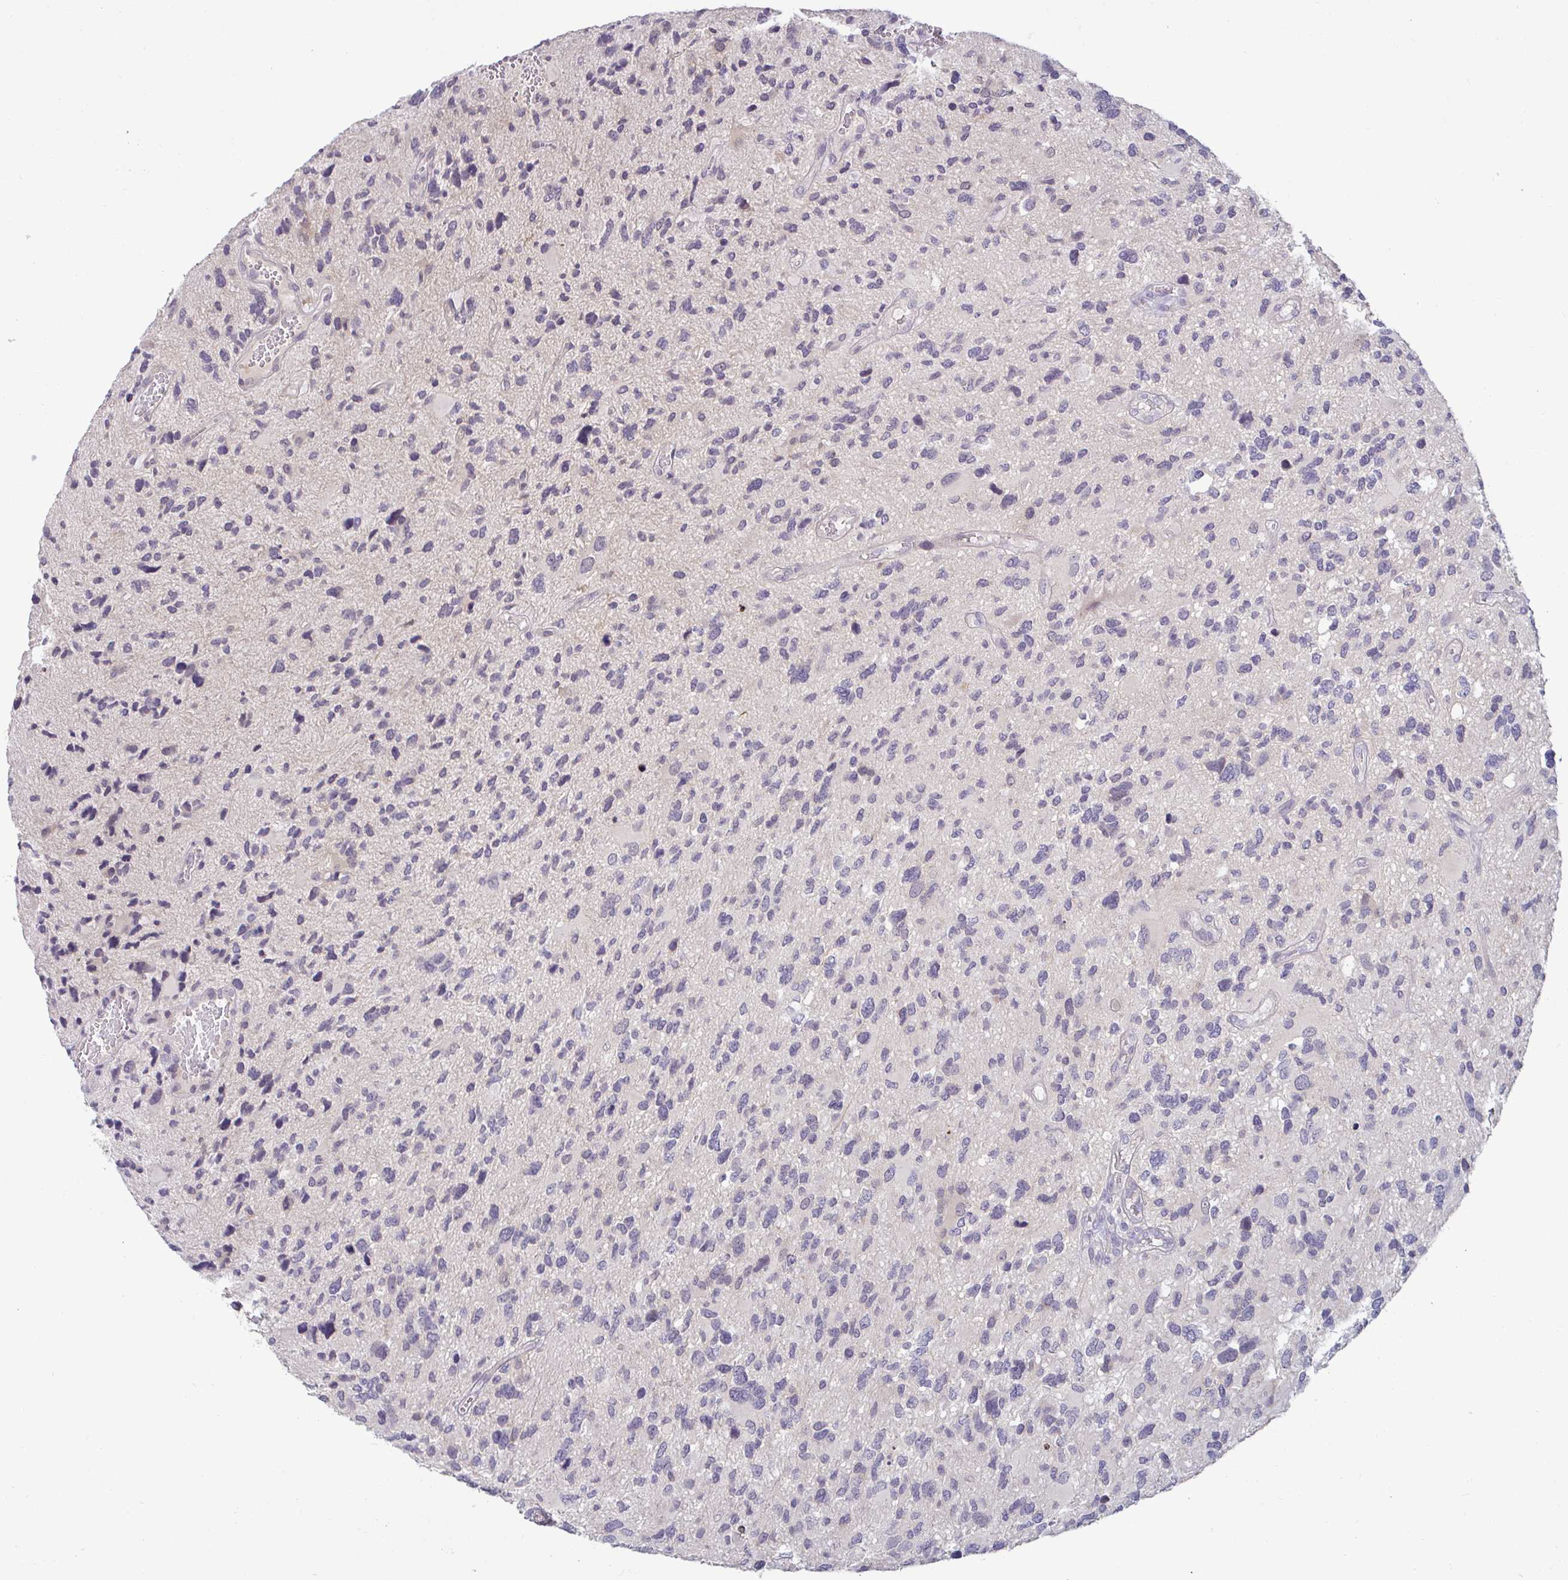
{"staining": {"intensity": "negative", "quantity": "none", "location": "none"}, "tissue": "glioma", "cell_type": "Tumor cells", "image_type": "cancer", "snomed": [{"axis": "morphology", "description": "Glioma, malignant, High grade"}, {"axis": "topography", "description": "Brain"}], "caption": "This is an immunohistochemistry (IHC) image of high-grade glioma (malignant). There is no staining in tumor cells.", "gene": "GSTM1", "patient": {"sex": "female", "age": 11}}